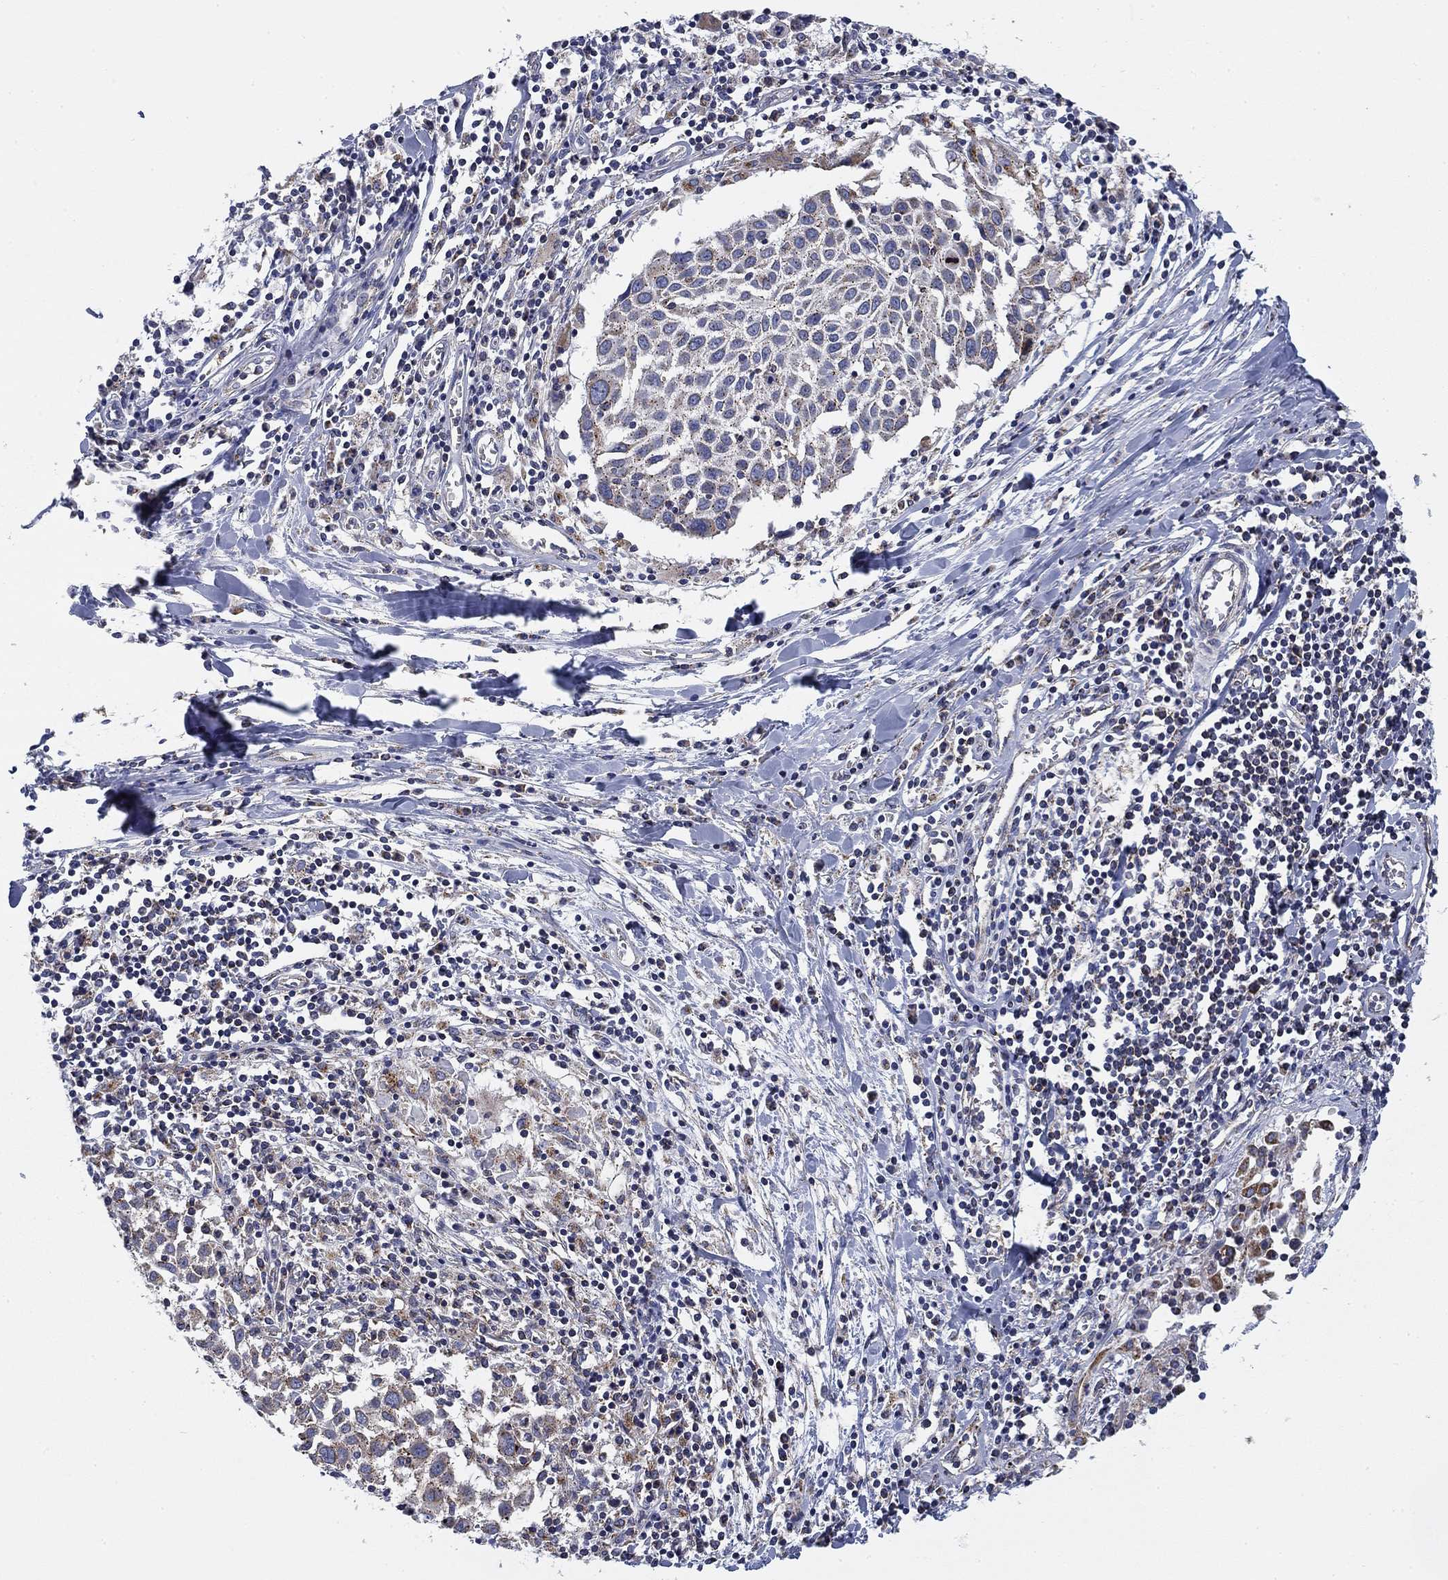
{"staining": {"intensity": "negative", "quantity": "none", "location": "none"}, "tissue": "lung cancer", "cell_type": "Tumor cells", "image_type": "cancer", "snomed": [{"axis": "morphology", "description": "Squamous cell carcinoma, NOS"}, {"axis": "topography", "description": "Lung"}], "caption": "A high-resolution photomicrograph shows IHC staining of lung cancer, which displays no significant staining in tumor cells.", "gene": "NACAD", "patient": {"sex": "male", "age": 57}}